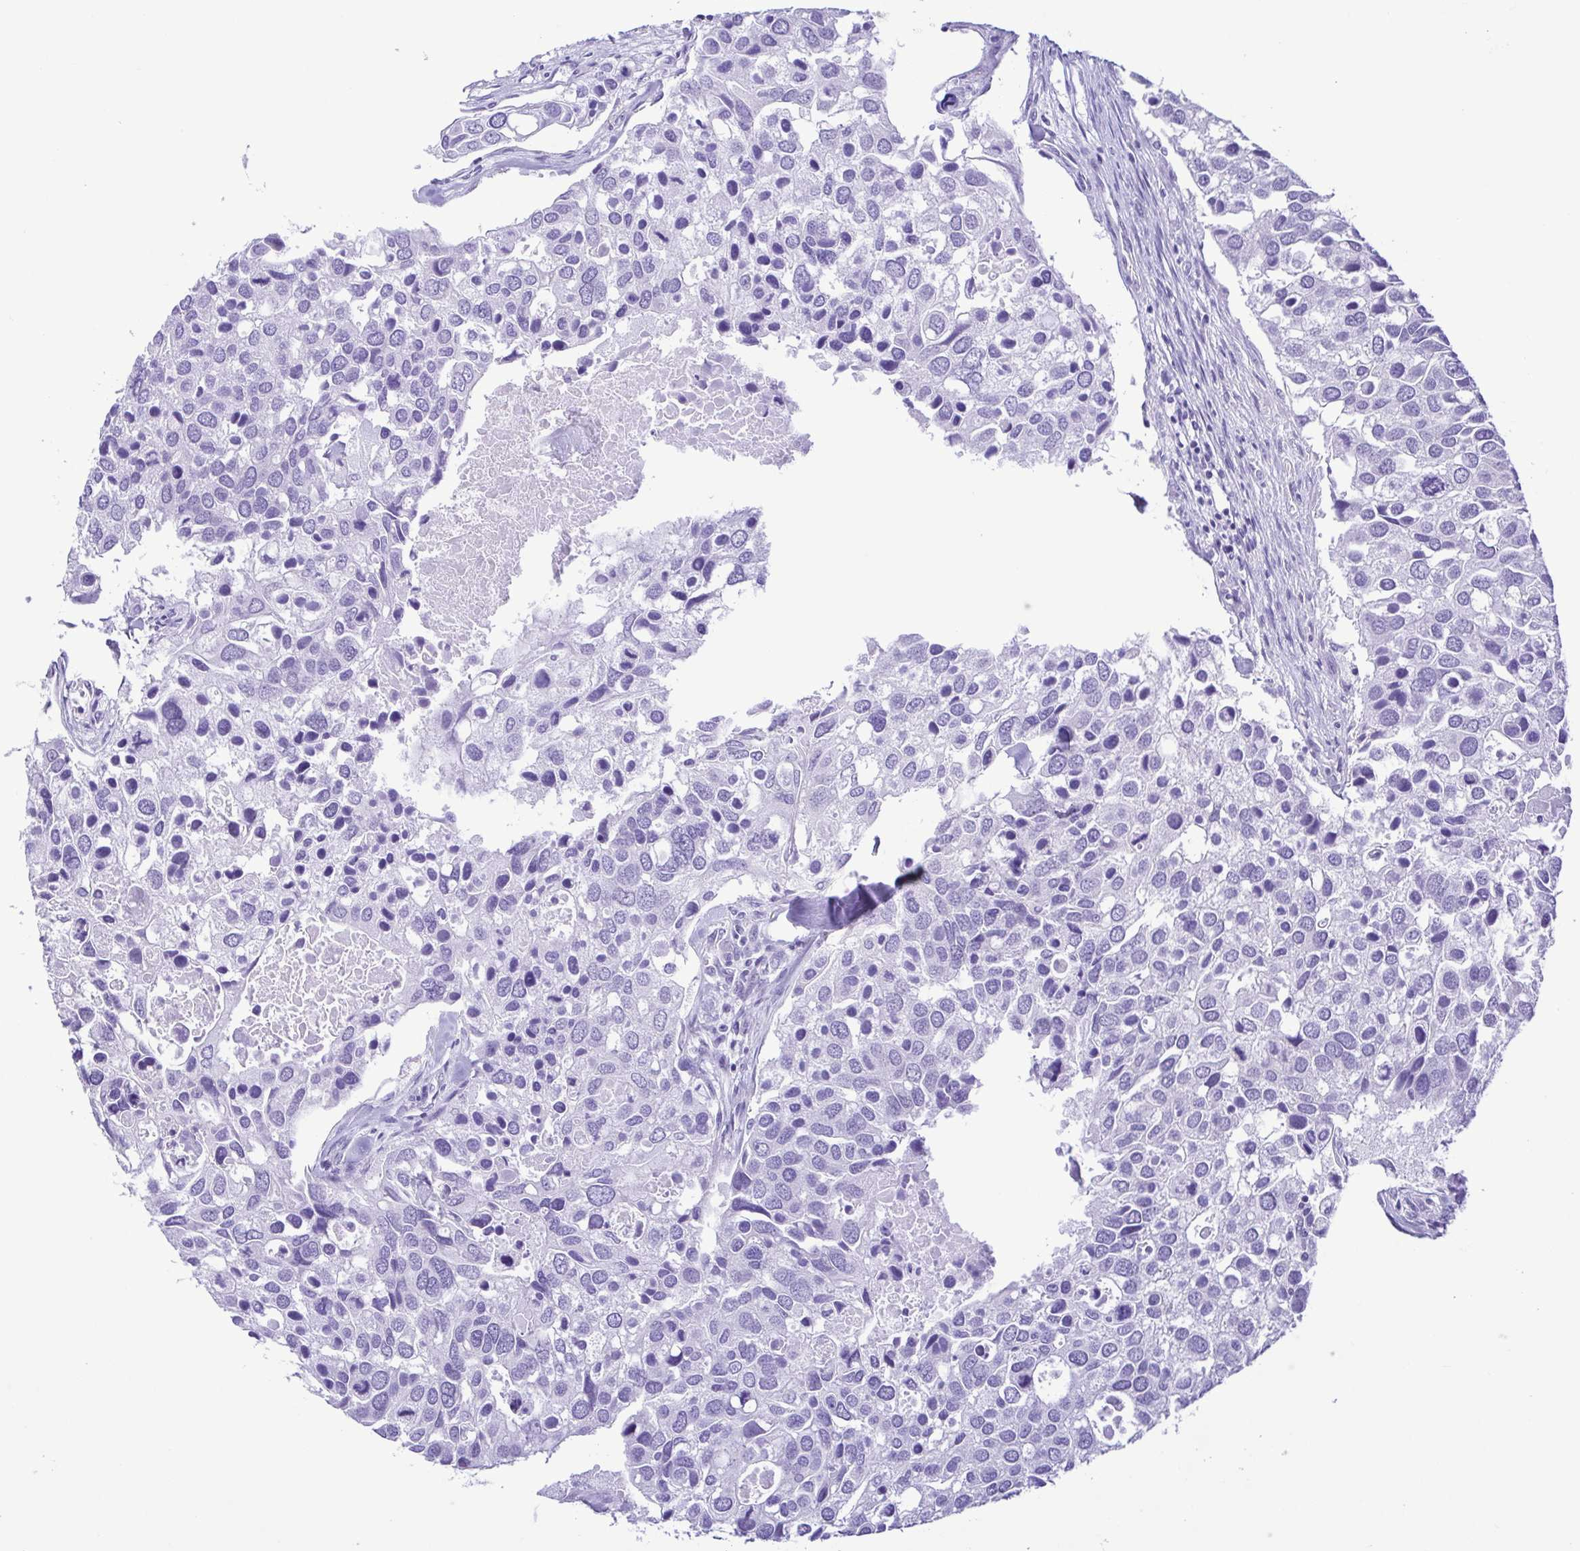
{"staining": {"intensity": "negative", "quantity": "none", "location": "none"}, "tissue": "breast cancer", "cell_type": "Tumor cells", "image_type": "cancer", "snomed": [{"axis": "morphology", "description": "Duct carcinoma"}, {"axis": "topography", "description": "Breast"}], "caption": "Infiltrating ductal carcinoma (breast) stained for a protein using immunohistochemistry exhibits no positivity tumor cells.", "gene": "PAK3", "patient": {"sex": "female", "age": 83}}